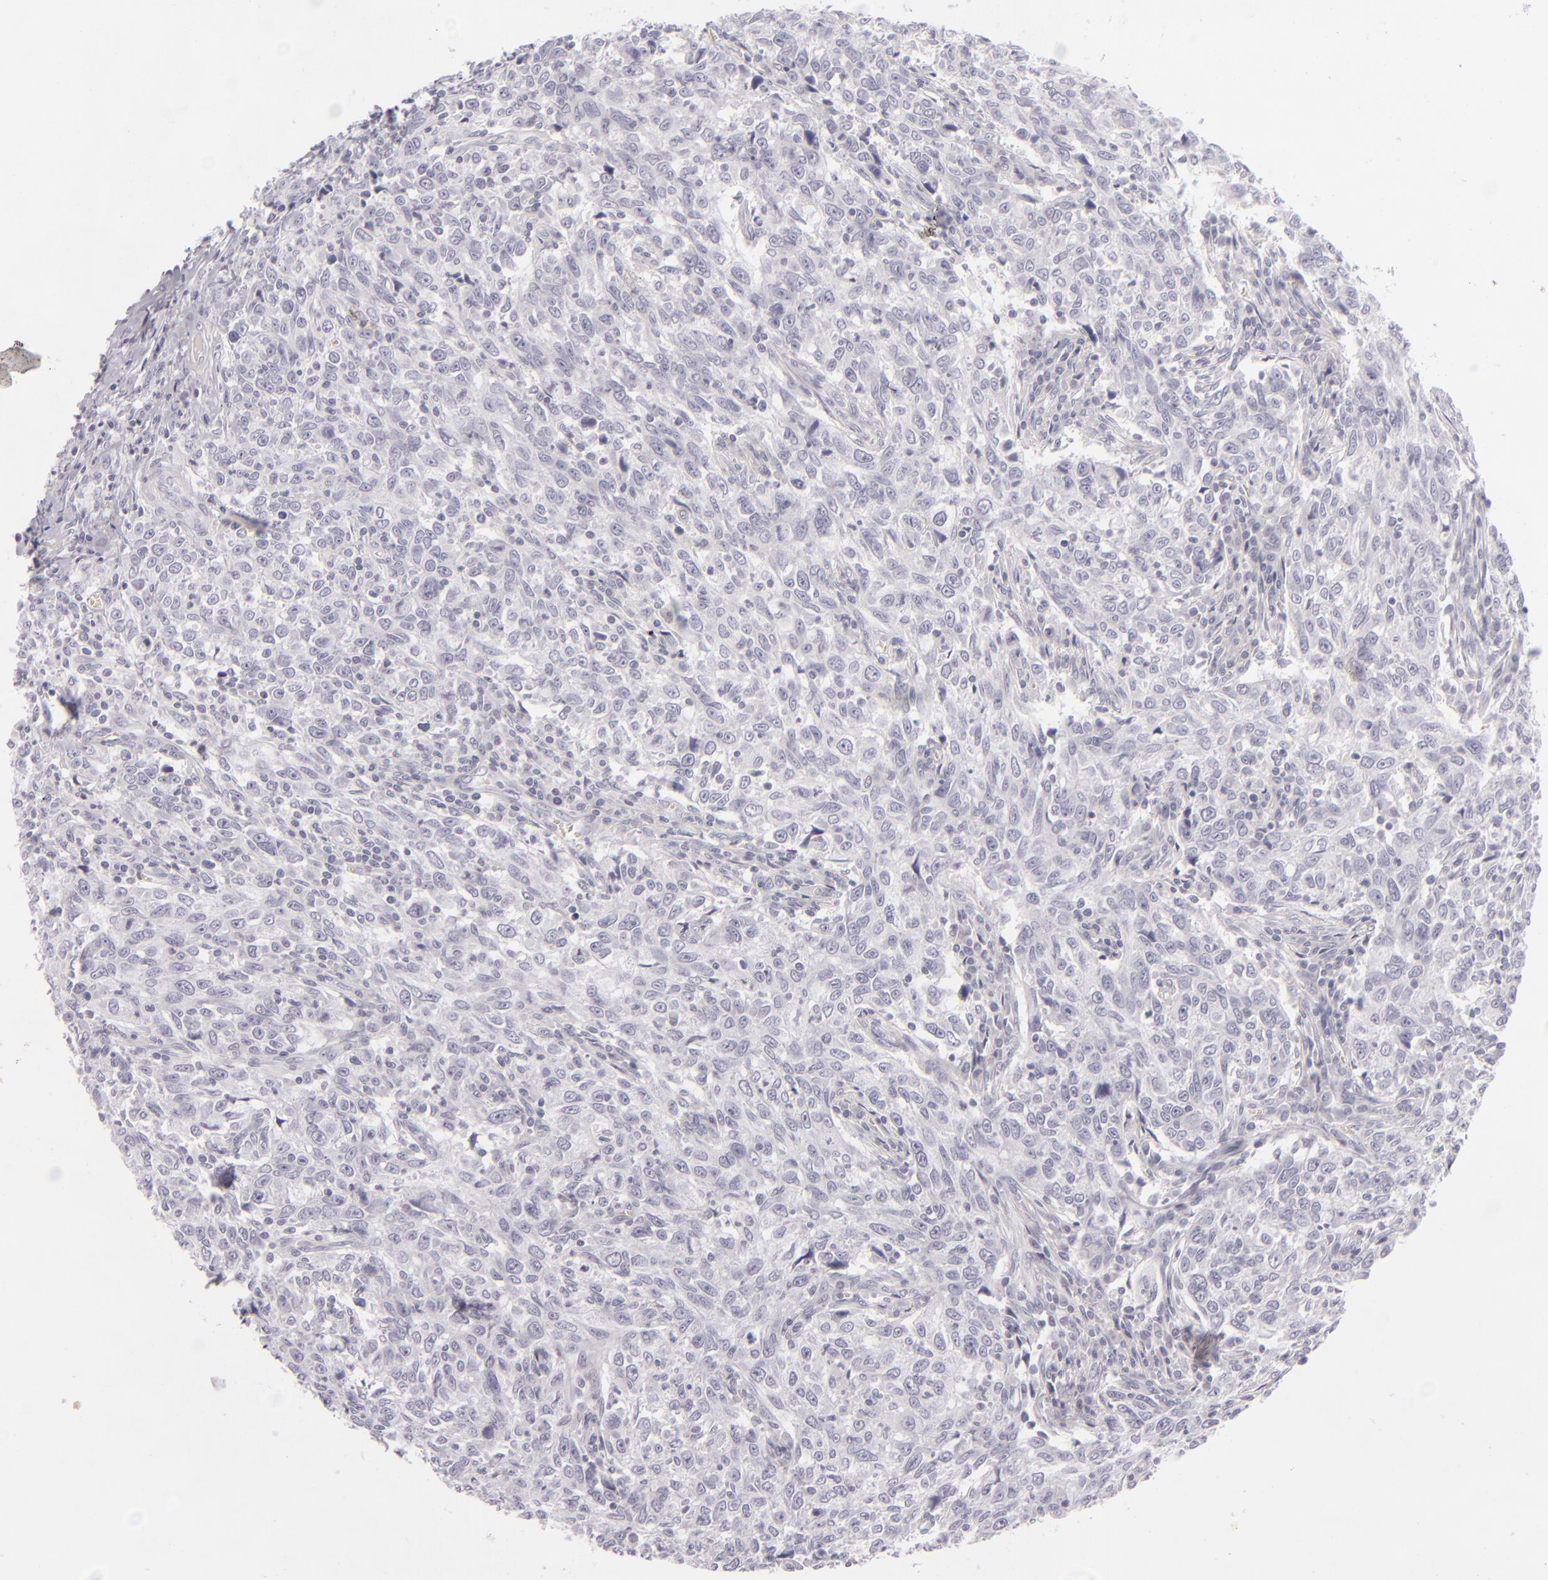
{"staining": {"intensity": "negative", "quantity": "none", "location": "none"}, "tissue": "breast cancer", "cell_type": "Tumor cells", "image_type": "cancer", "snomed": [{"axis": "morphology", "description": "Duct carcinoma"}, {"axis": "topography", "description": "Breast"}], "caption": "High power microscopy histopathology image of an immunohistochemistry image of invasive ductal carcinoma (breast), revealing no significant positivity in tumor cells.", "gene": "CDX2", "patient": {"sex": "female", "age": 50}}